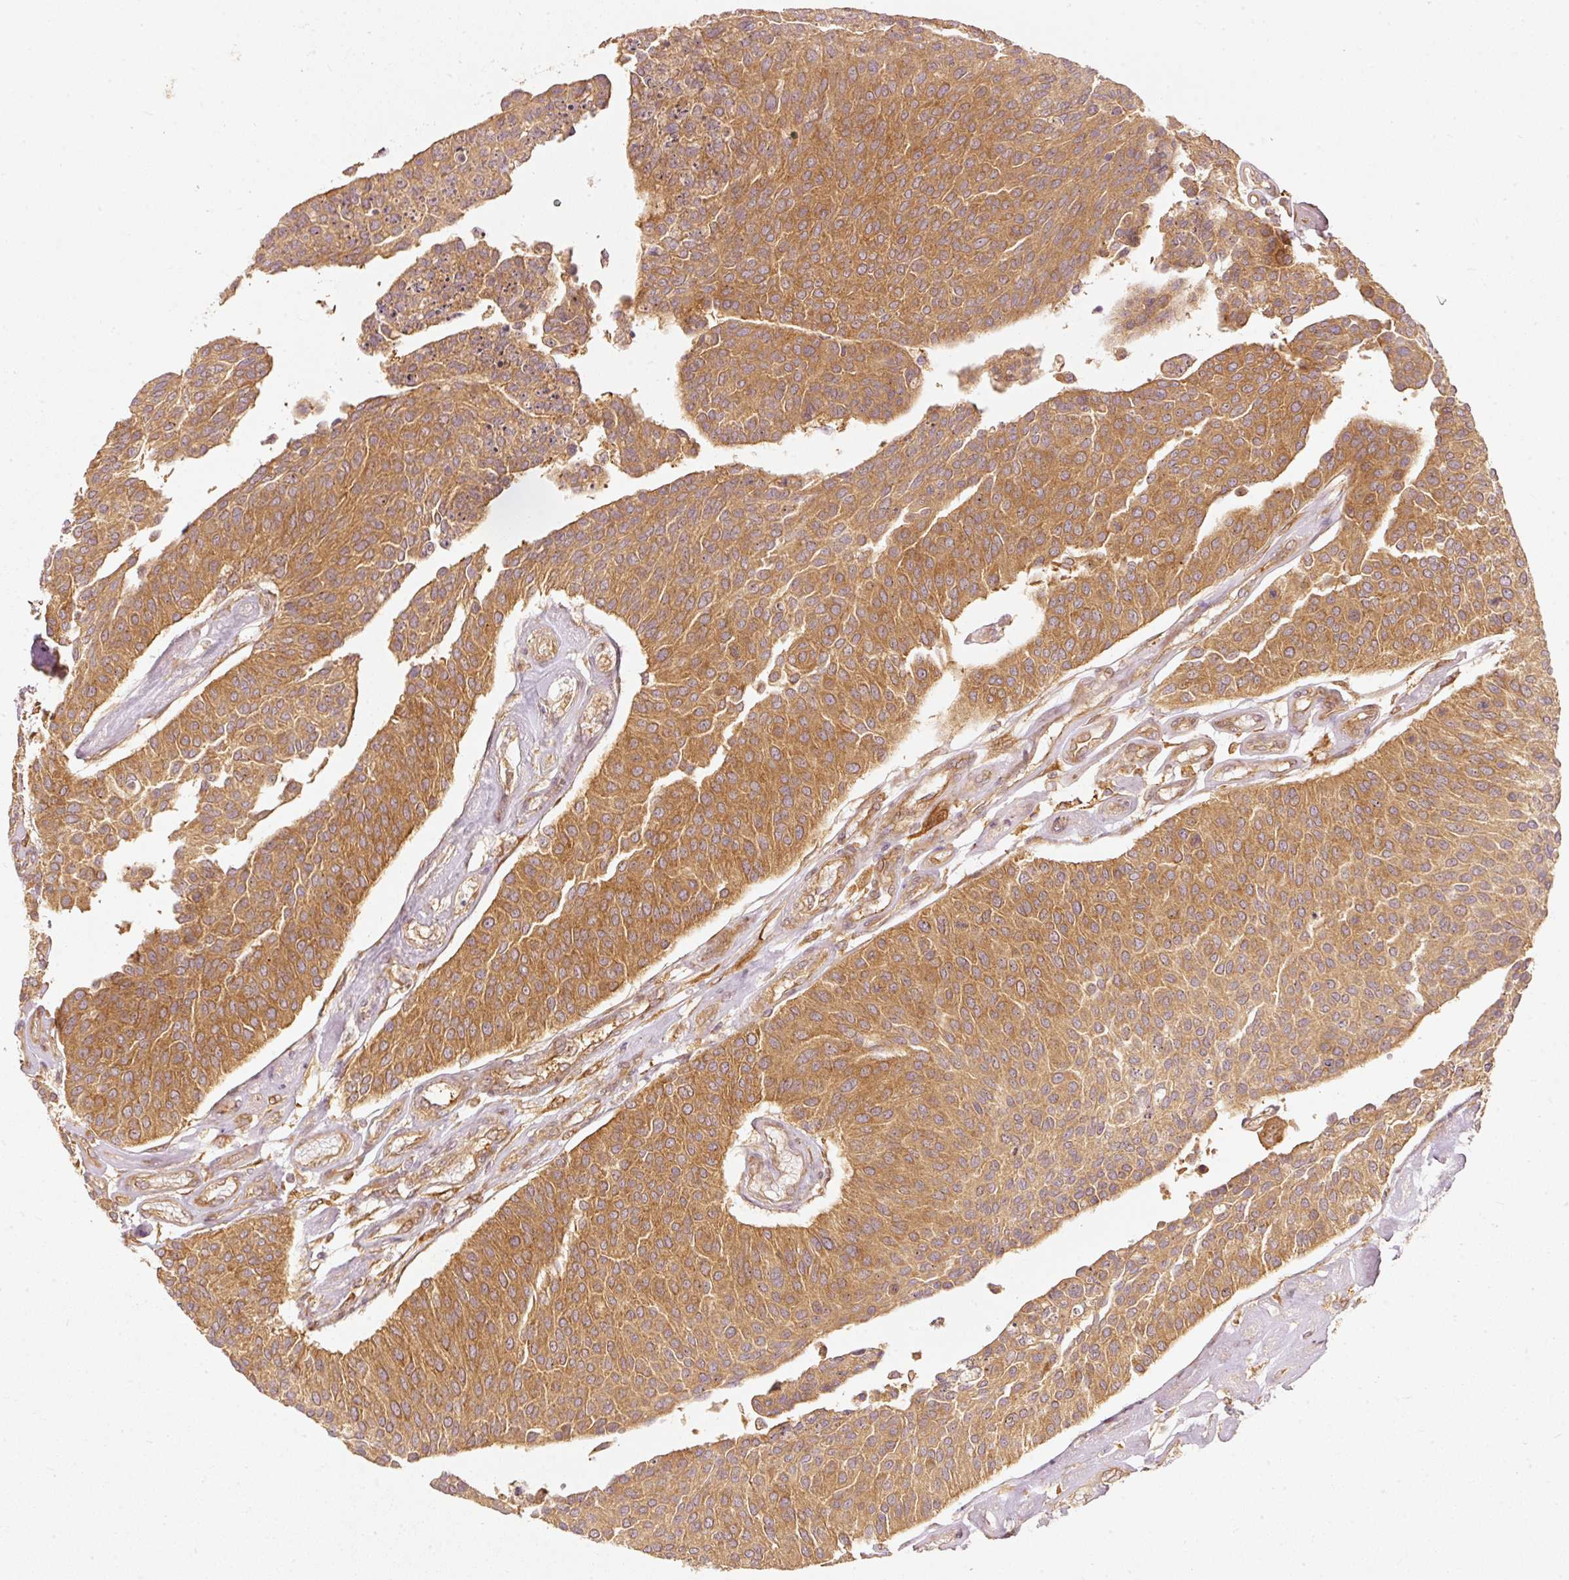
{"staining": {"intensity": "moderate", "quantity": ">75%", "location": "cytoplasmic/membranous"}, "tissue": "urothelial cancer", "cell_type": "Tumor cells", "image_type": "cancer", "snomed": [{"axis": "morphology", "description": "Urothelial carcinoma, NOS"}, {"axis": "topography", "description": "Urinary bladder"}], "caption": "Protein staining displays moderate cytoplasmic/membranous expression in about >75% of tumor cells in urothelial cancer.", "gene": "EIF3B", "patient": {"sex": "male", "age": 55}}